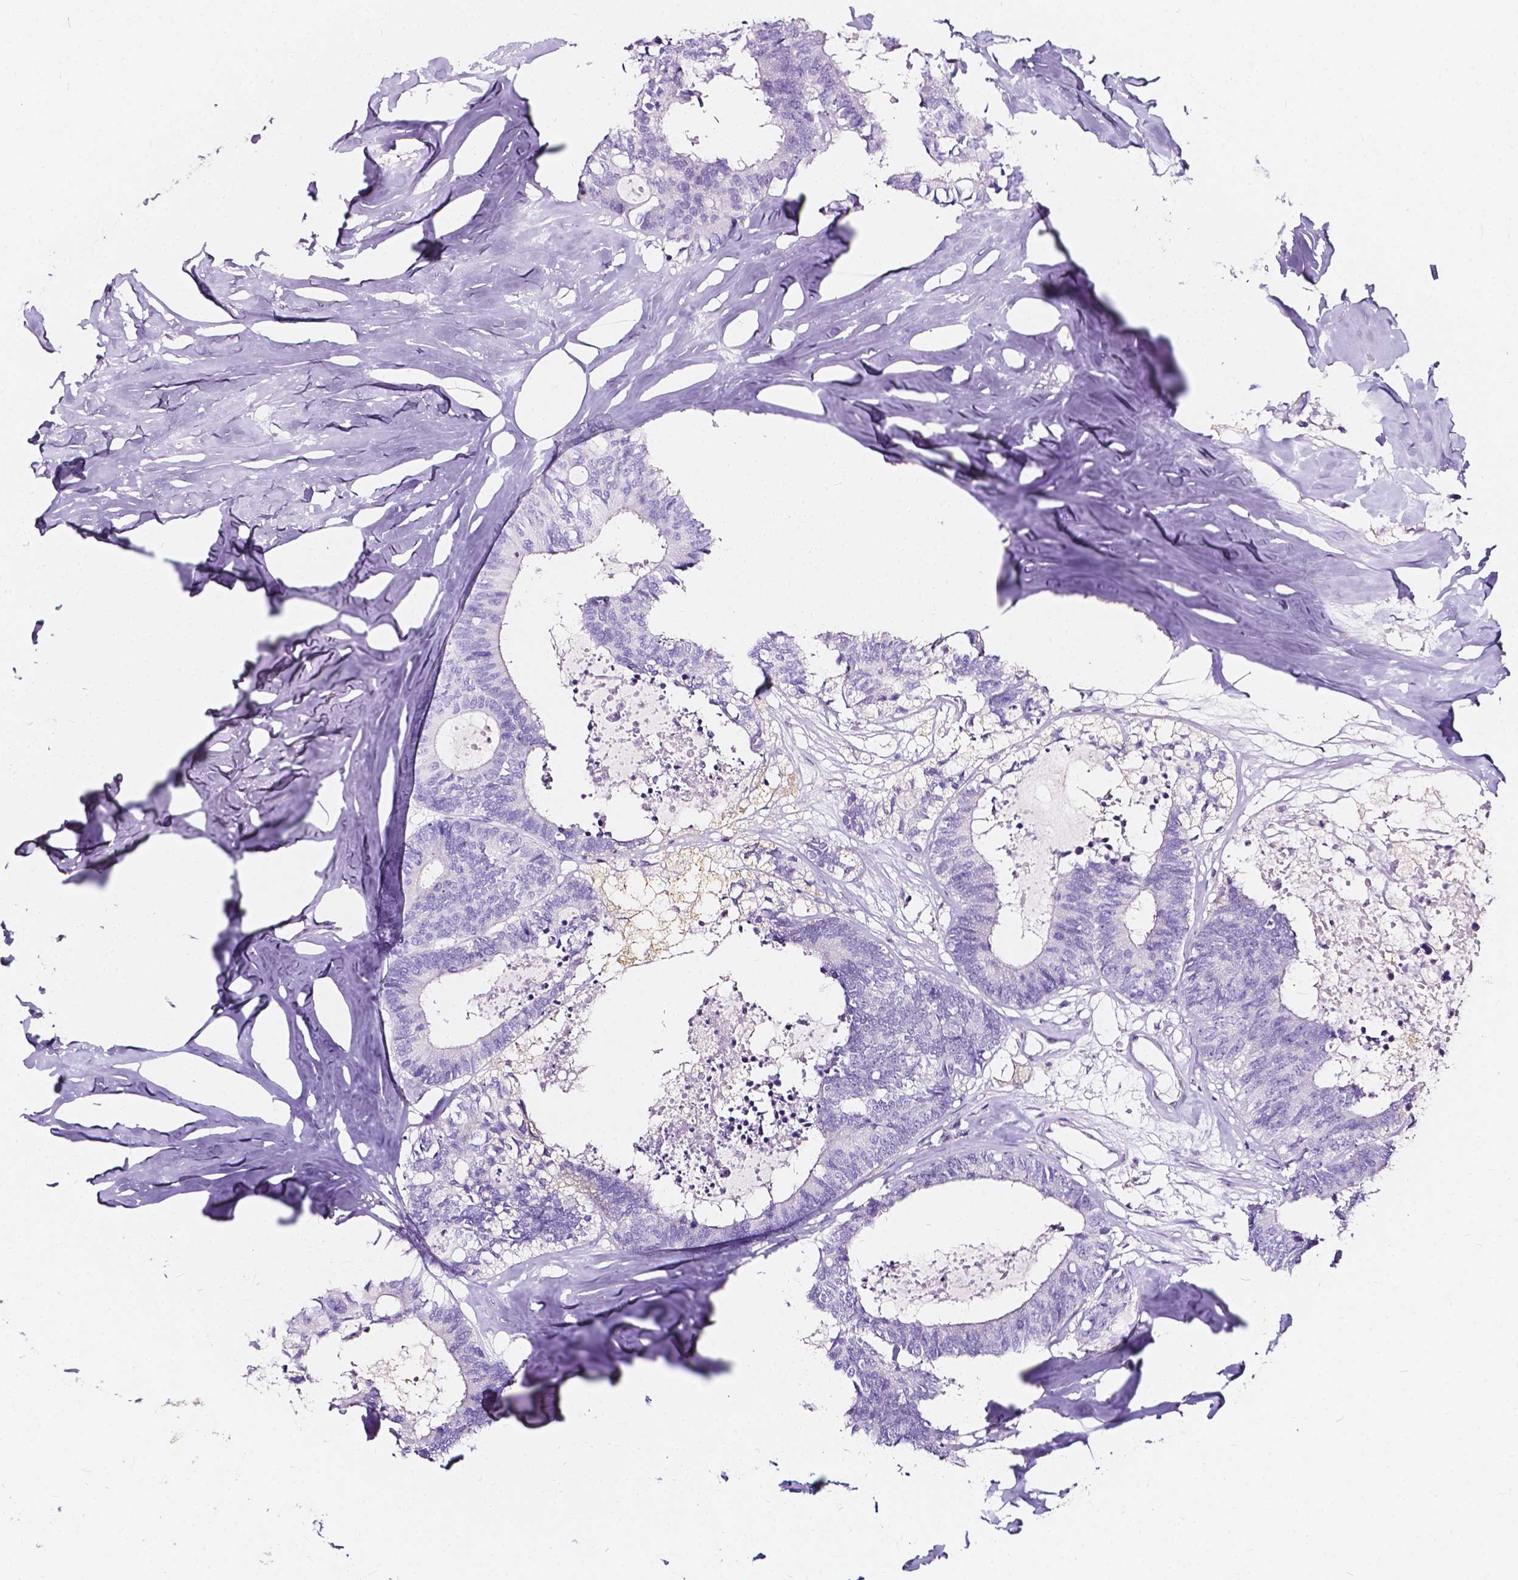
{"staining": {"intensity": "negative", "quantity": "none", "location": "none"}, "tissue": "colorectal cancer", "cell_type": "Tumor cells", "image_type": "cancer", "snomed": [{"axis": "morphology", "description": "Adenocarcinoma, NOS"}, {"axis": "topography", "description": "Colon"}, {"axis": "topography", "description": "Rectum"}], "caption": "Immunohistochemistry photomicrograph of neoplastic tissue: colorectal adenocarcinoma stained with DAB displays no significant protein staining in tumor cells.", "gene": "CLSTN2", "patient": {"sex": "male", "age": 57}}